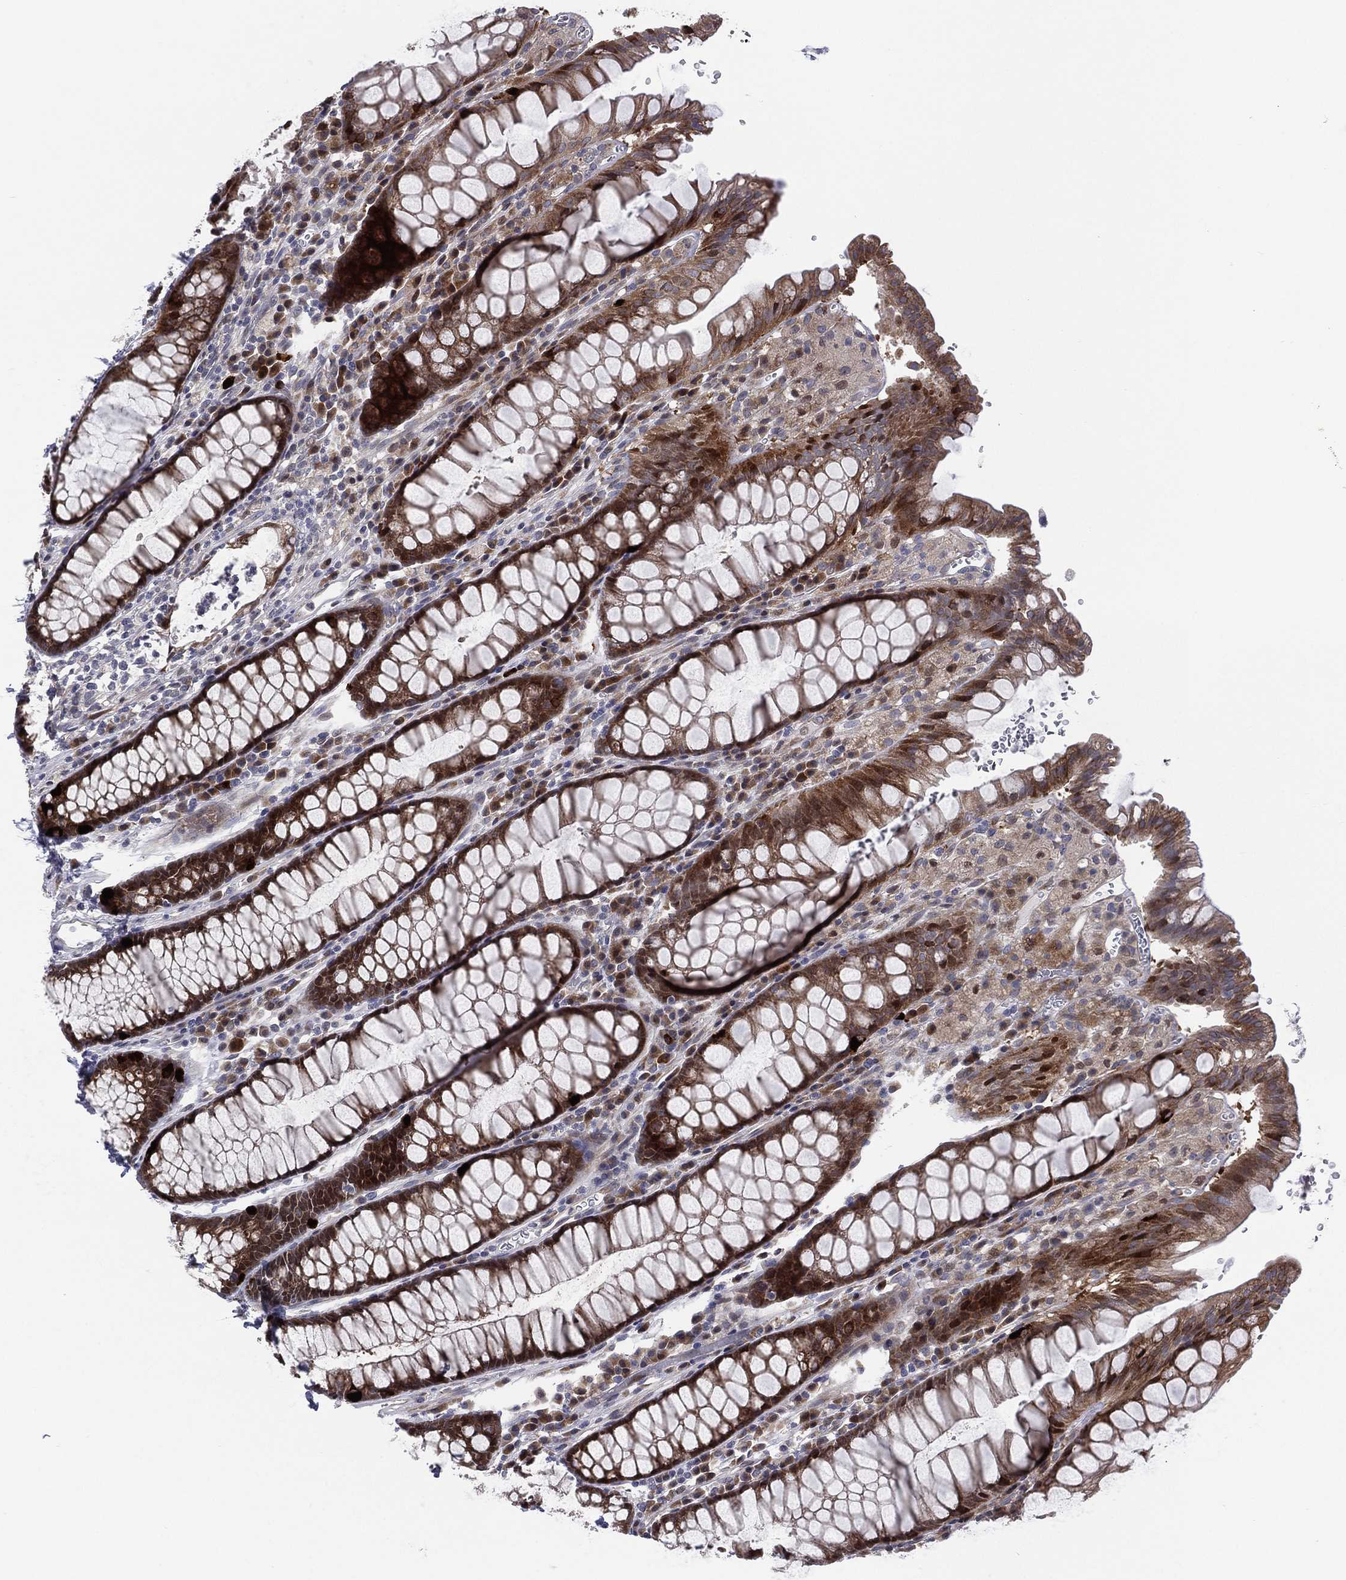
{"staining": {"intensity": "moderate", "quantity": ">75%", "location": "cytoplasmic/membranous,nuclear"}, "tissue": "rectum", "cell_type": "Glandular cells", "image_type": "normal", "snomed": [{"axis": "morphology", "description": "Normal tissue, NOS"}, {"axis": "topography", "description": "Rectum"}], "caption": "Protein staining displays moderate cytoplasmic/membranous,nuclear staining in approximately >75% of glandular cells in benign rectum.", "gene": "UTP14A", "patient": {"sex": "female", "age": 68}}